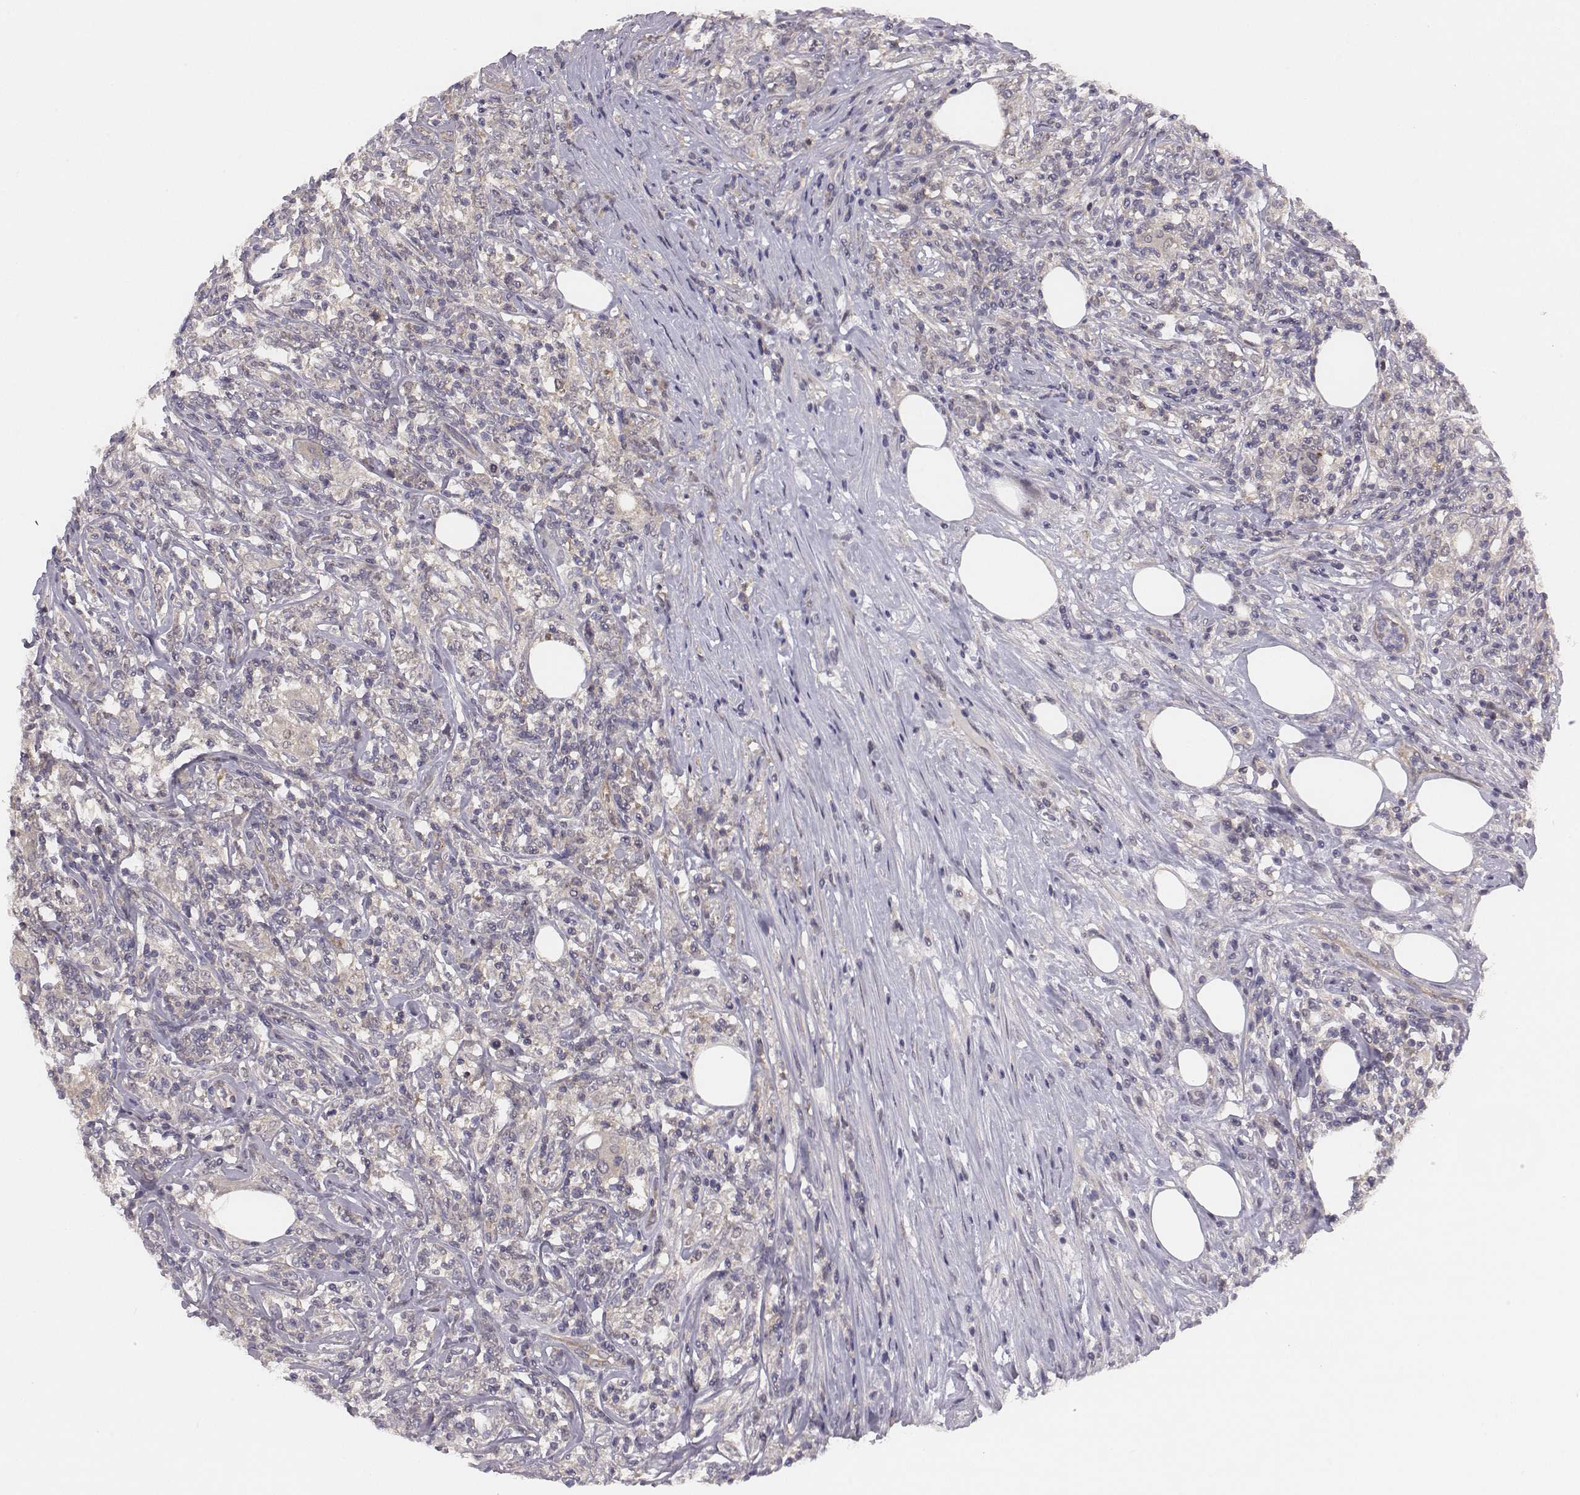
{"staining": {"intensity": "negative", "quantity": "none", "location": "none"}, "tissue": "lymphoma", "cell_type": "Tumor cells", "image_type": "cancer", "snomed": [{"axis": "morphology", "description": "Malignant lymphoma, non-Hodgkin's type, High grade"}, {"axis": "topography", "description": "Lymph node"}], "caption": "Human lymphoma stained for a protein using immunohistochemistry displays no positivity in tumor cells.", "gene": "SMURF2", "patient": {"sex": "female", "age": 84}}